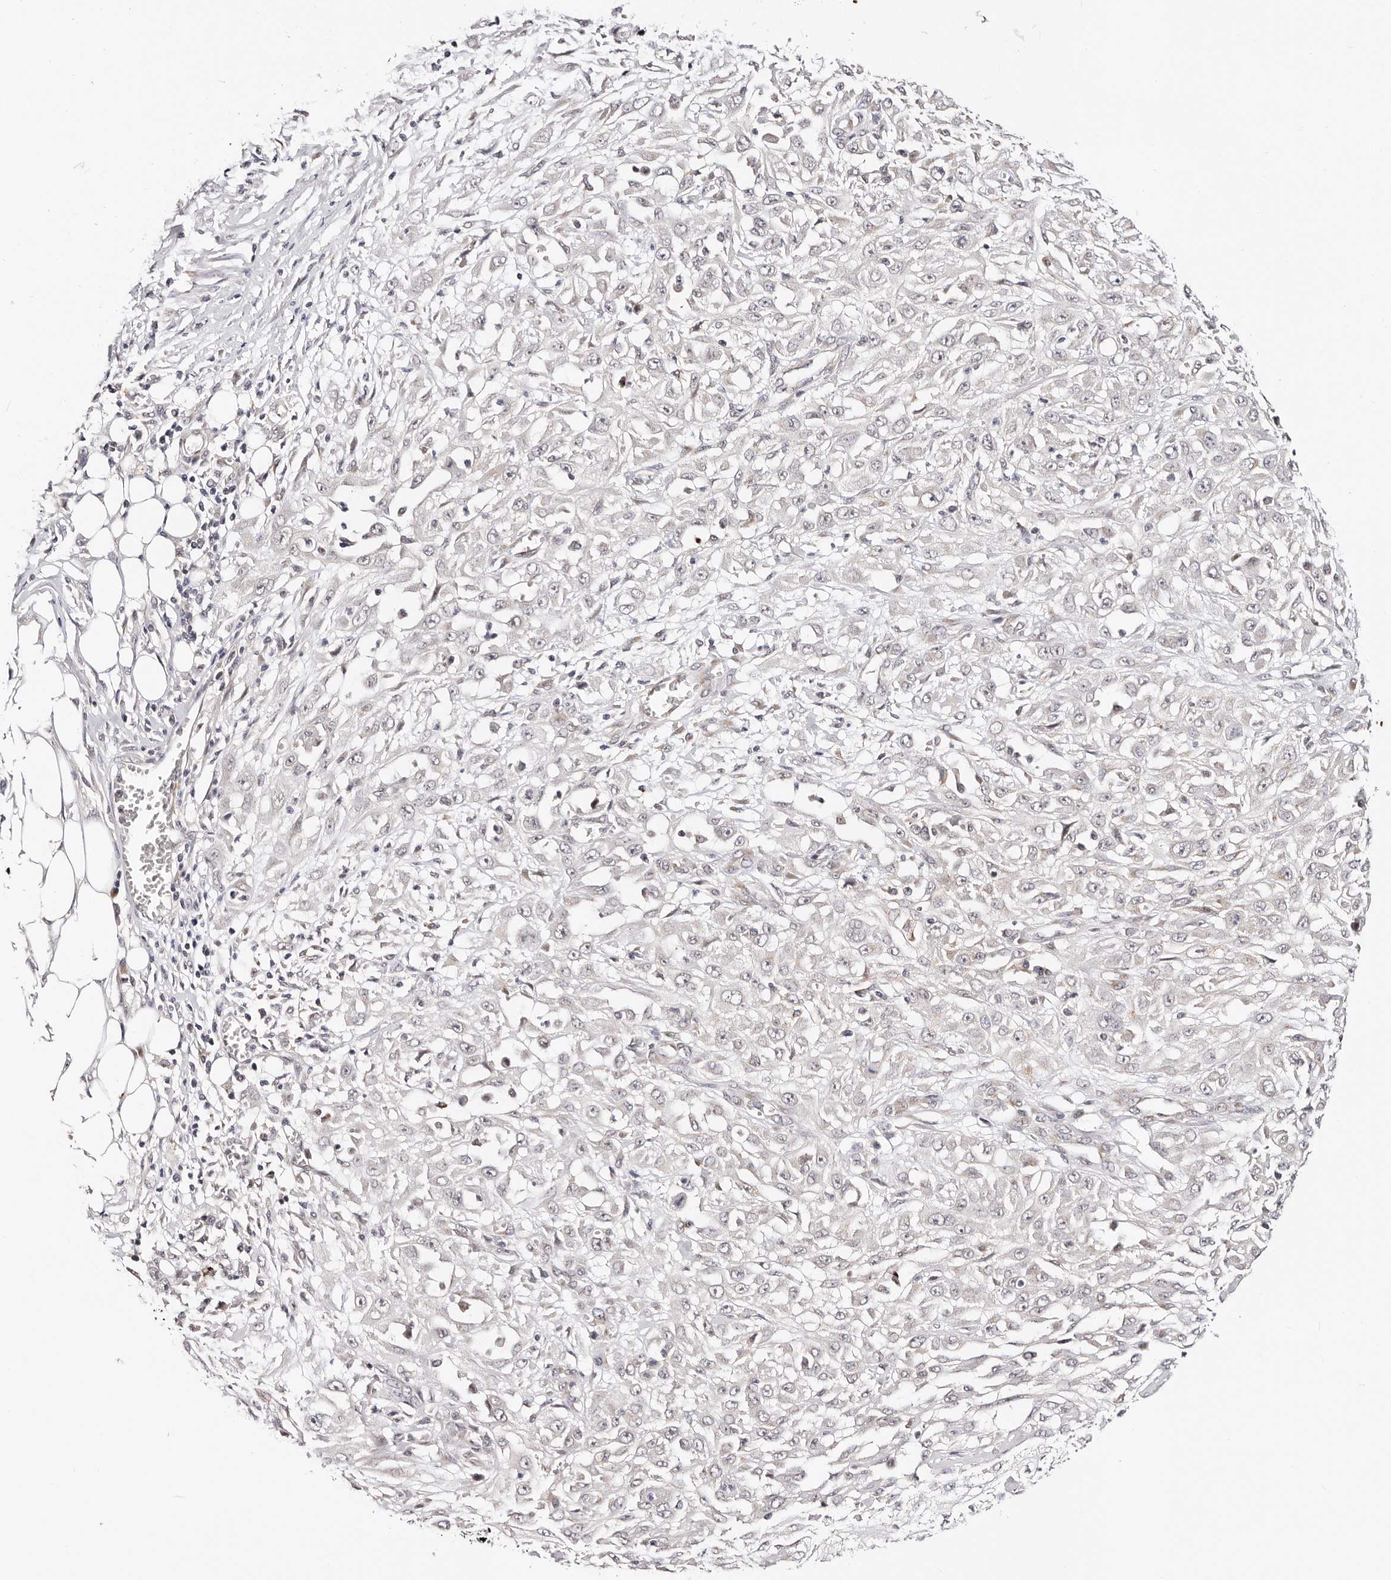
{"staining": {"intensity": "negative", "quantity": "none", "location": "none"}, "tissue": "skin cancer", "cell_type": "Tumor cells", "image_type": "cancer", "snomed": [{"axis": "morphology", "description": "Squamous cell carcinoma, NOS"}, {"axis": "morphology", "description": "Squamous cell carcinoma, metastatic, NOS"}, {"axis": "topography", "description": "Skin"}, {"axis": "topography", "description": "Lymph node"}], "caption": "This micrograph is of skin squamous cell carcinoma stained with IHC to label a protein in brown with the nuclei are counter-stained blue. There is no expression in tumor cells.", "gene": "VIPAS39", "patient": {"sex": "male", "age": 75}}